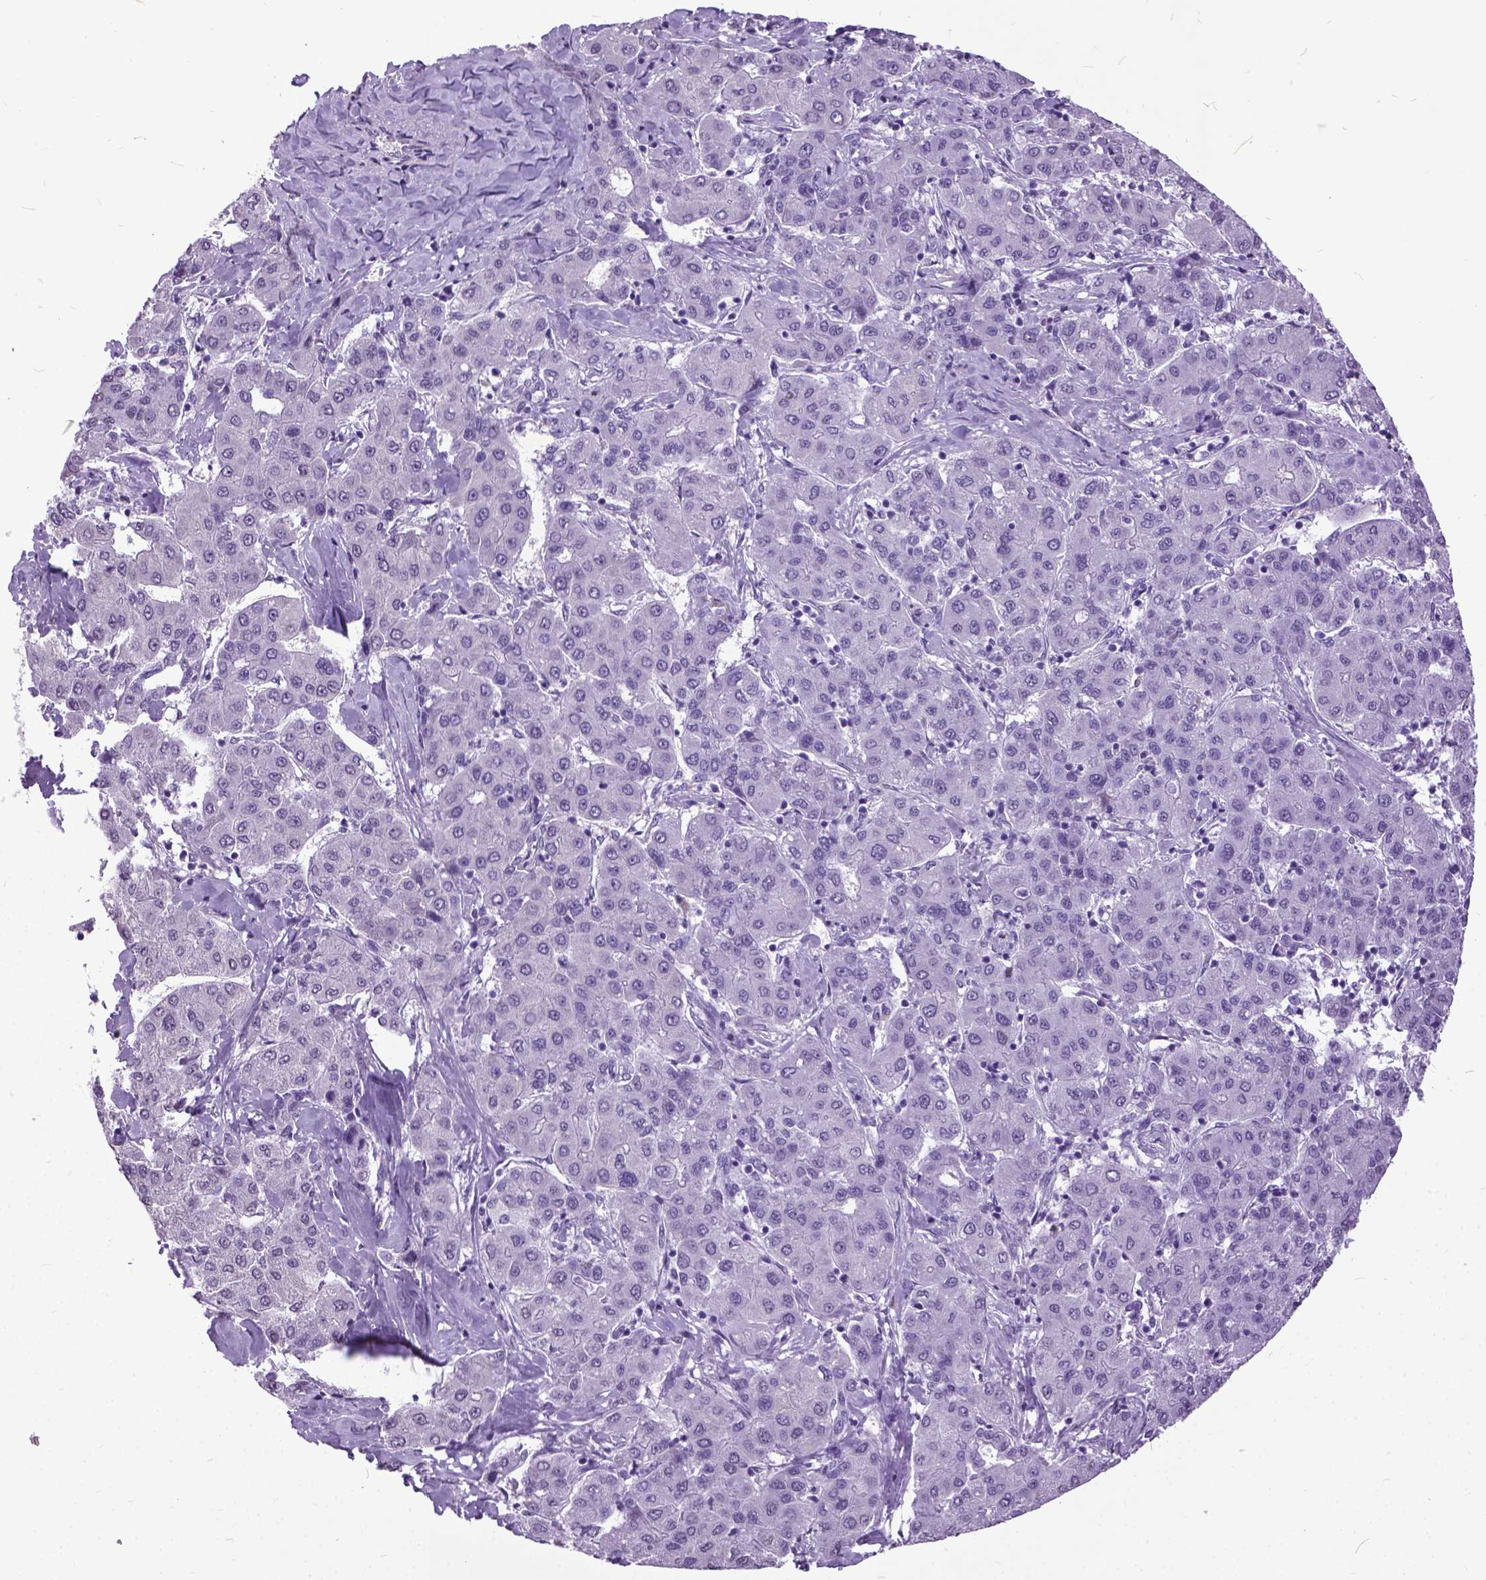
{"staining": {"intensity": "negative", "quantity": "none", "location": "none"}, "tissue": "liver cancer", "cell_type": "Tumor cells", "image_type": "cancer", "snomed": [{"axis": "morphology", "description": "Carcinoma, Hepatocellular, NOS"}, {"axis": "topography", "description": "Liver"}], "caption": "Tumor cells are negative for brown protein staining in liver cancer (hepatocellular carcinoma).", "gene": "MARCHF10", "patient": {"sex": "male", "age": 65}}